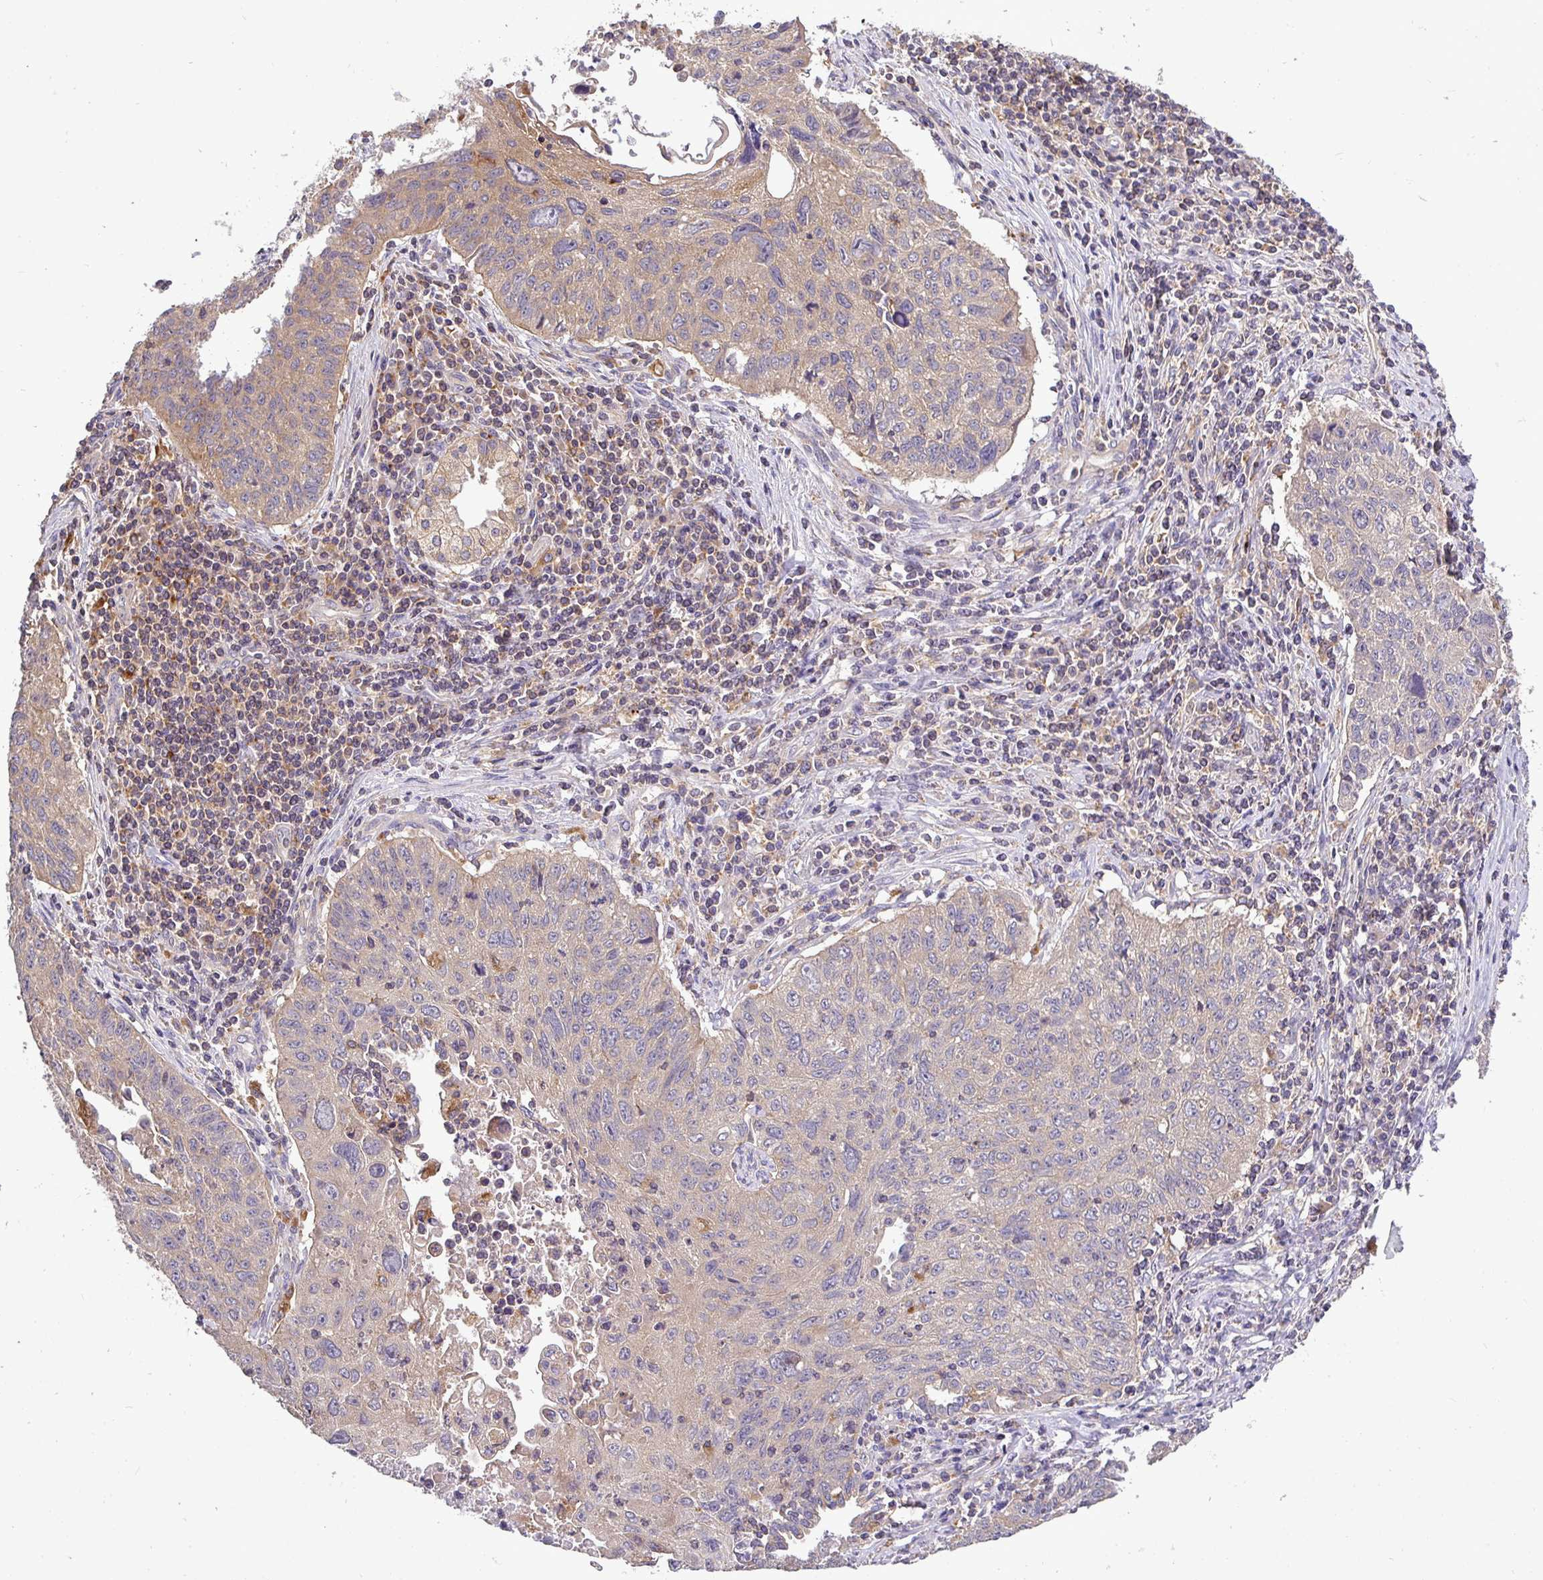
{"staining": {"intensity": "weak", "quantity": "25%-75%", "location": "cytoplasmic/membranous"}, "tissue": "lung cancer", "cell_type": "Tumor cells", "image_type": "cancer", "snomed": [{"axis": "morphology", "description": "Normal morphology"}, {"axis": "morphology", "description": "Aneuploidy"}, {"axis": "morphology", "description": "Squamous cell carcinoma, NOS"}, {"axis": "topography", "description": "Lymph node"}, {"axis": "topography", "description": "Lung"}], "caption": "A brown stain shows weak cytoplasmic/membranous positivity of a protein in human squamous cell carcinoma (lung) tumor cells. The staining was performed using DAB to visualize the protein expression in brown, while the nuclei were stained in blue with hematoxylin (Magnification: 20x).", "gene": "ATP6V1F", "patient": {"sex": "female", "age": 76}}